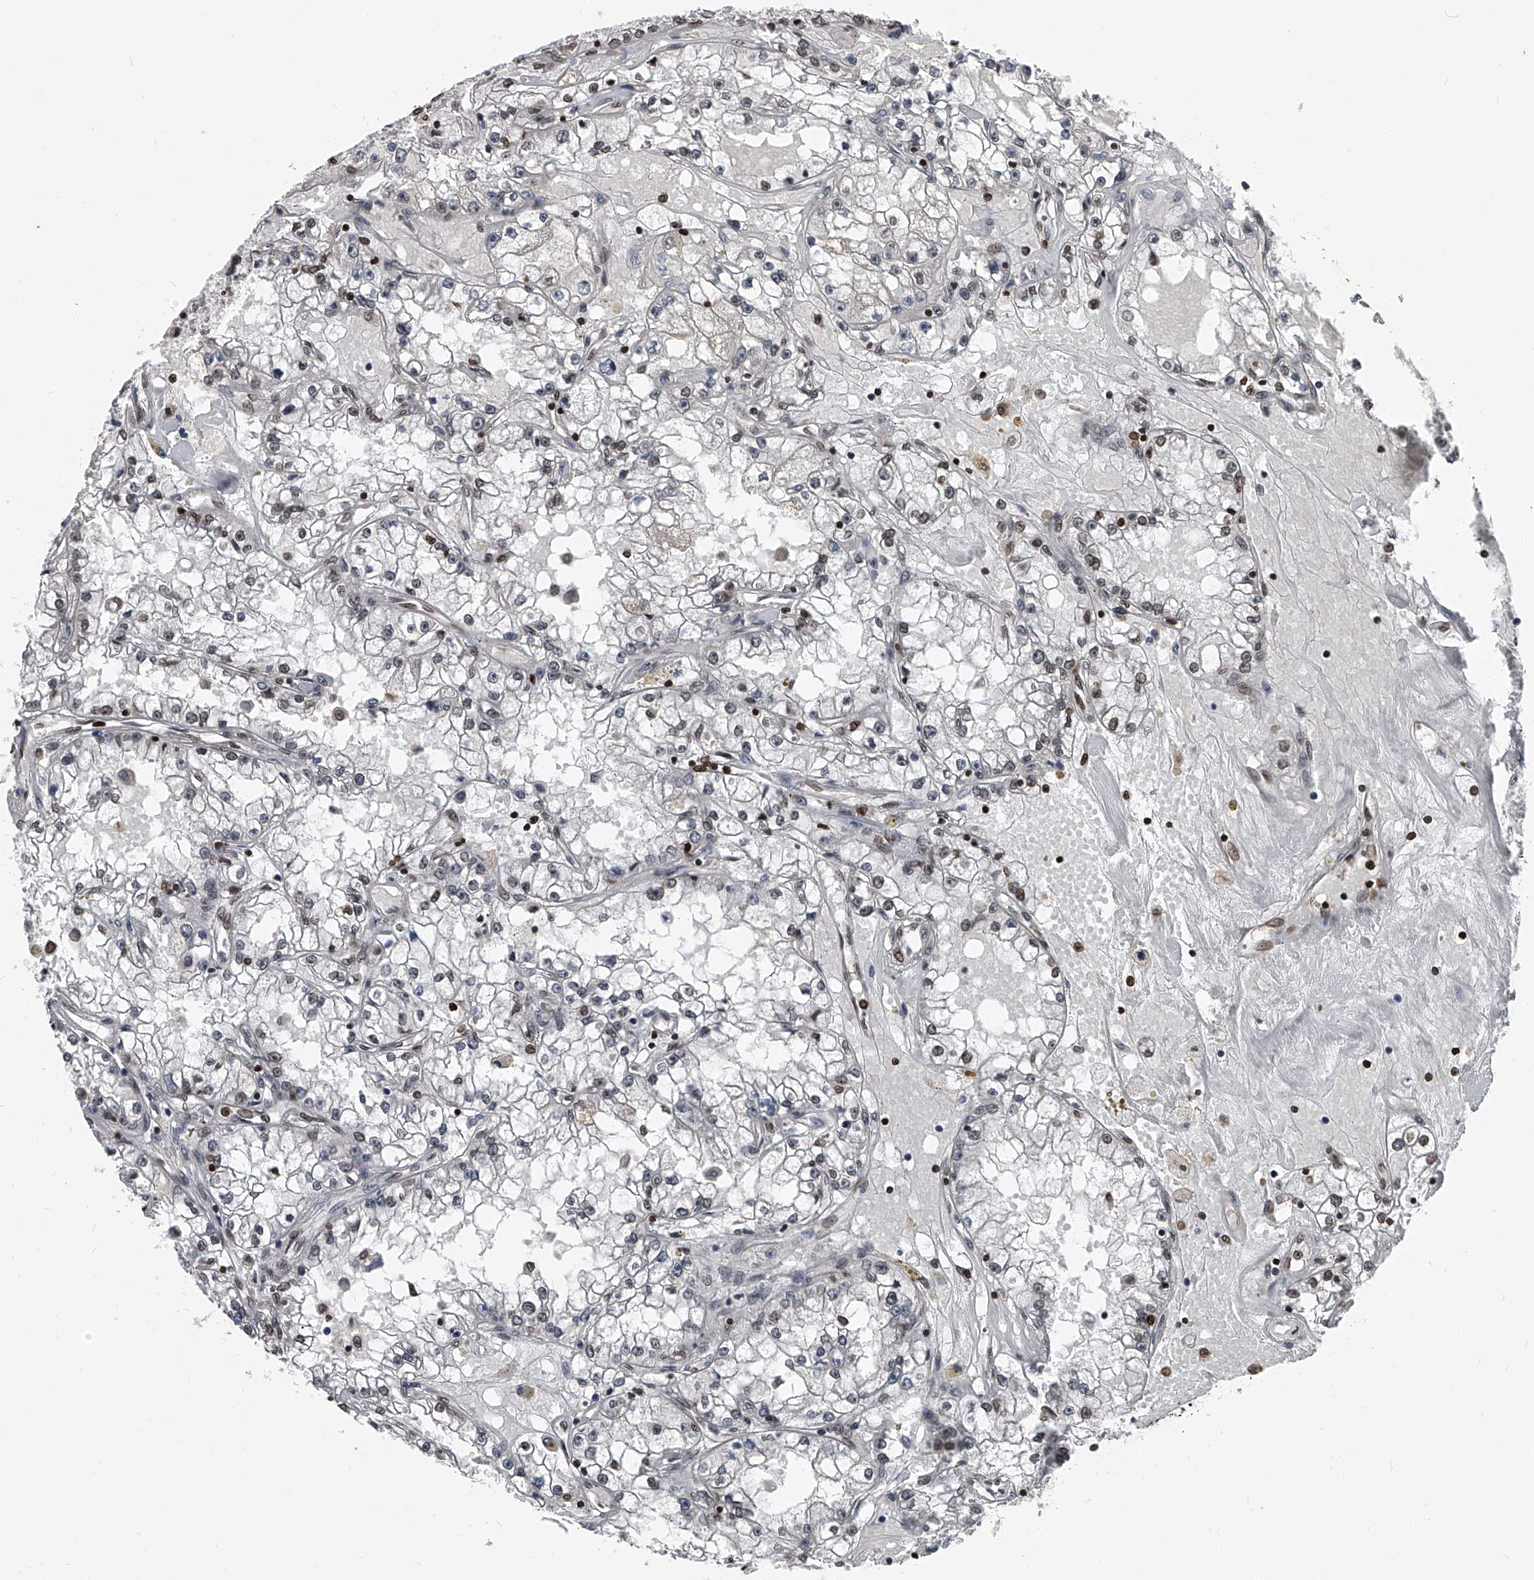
{"staining": {"intensity": "moderate", "quantity": "<25%", "location": "nuclear"}, "tissue": "renal cancer", "cell_type": "Tumor cells", "image_type": "cancer", "snomed": [{"axis": "morphology", "description": "Adenocarcinoma, NOS"}, {"axis": "topography", "description": "Kidney"}], "caption": "Immunohistochemistry (IHC) micrograph of renal cancer stained for a protein (brown), which reveals low levels of moderate nuclear expression in about <25% of tumor cells.", "gene": "PHF20", "patient": {"sex": "male", "age": 56}}